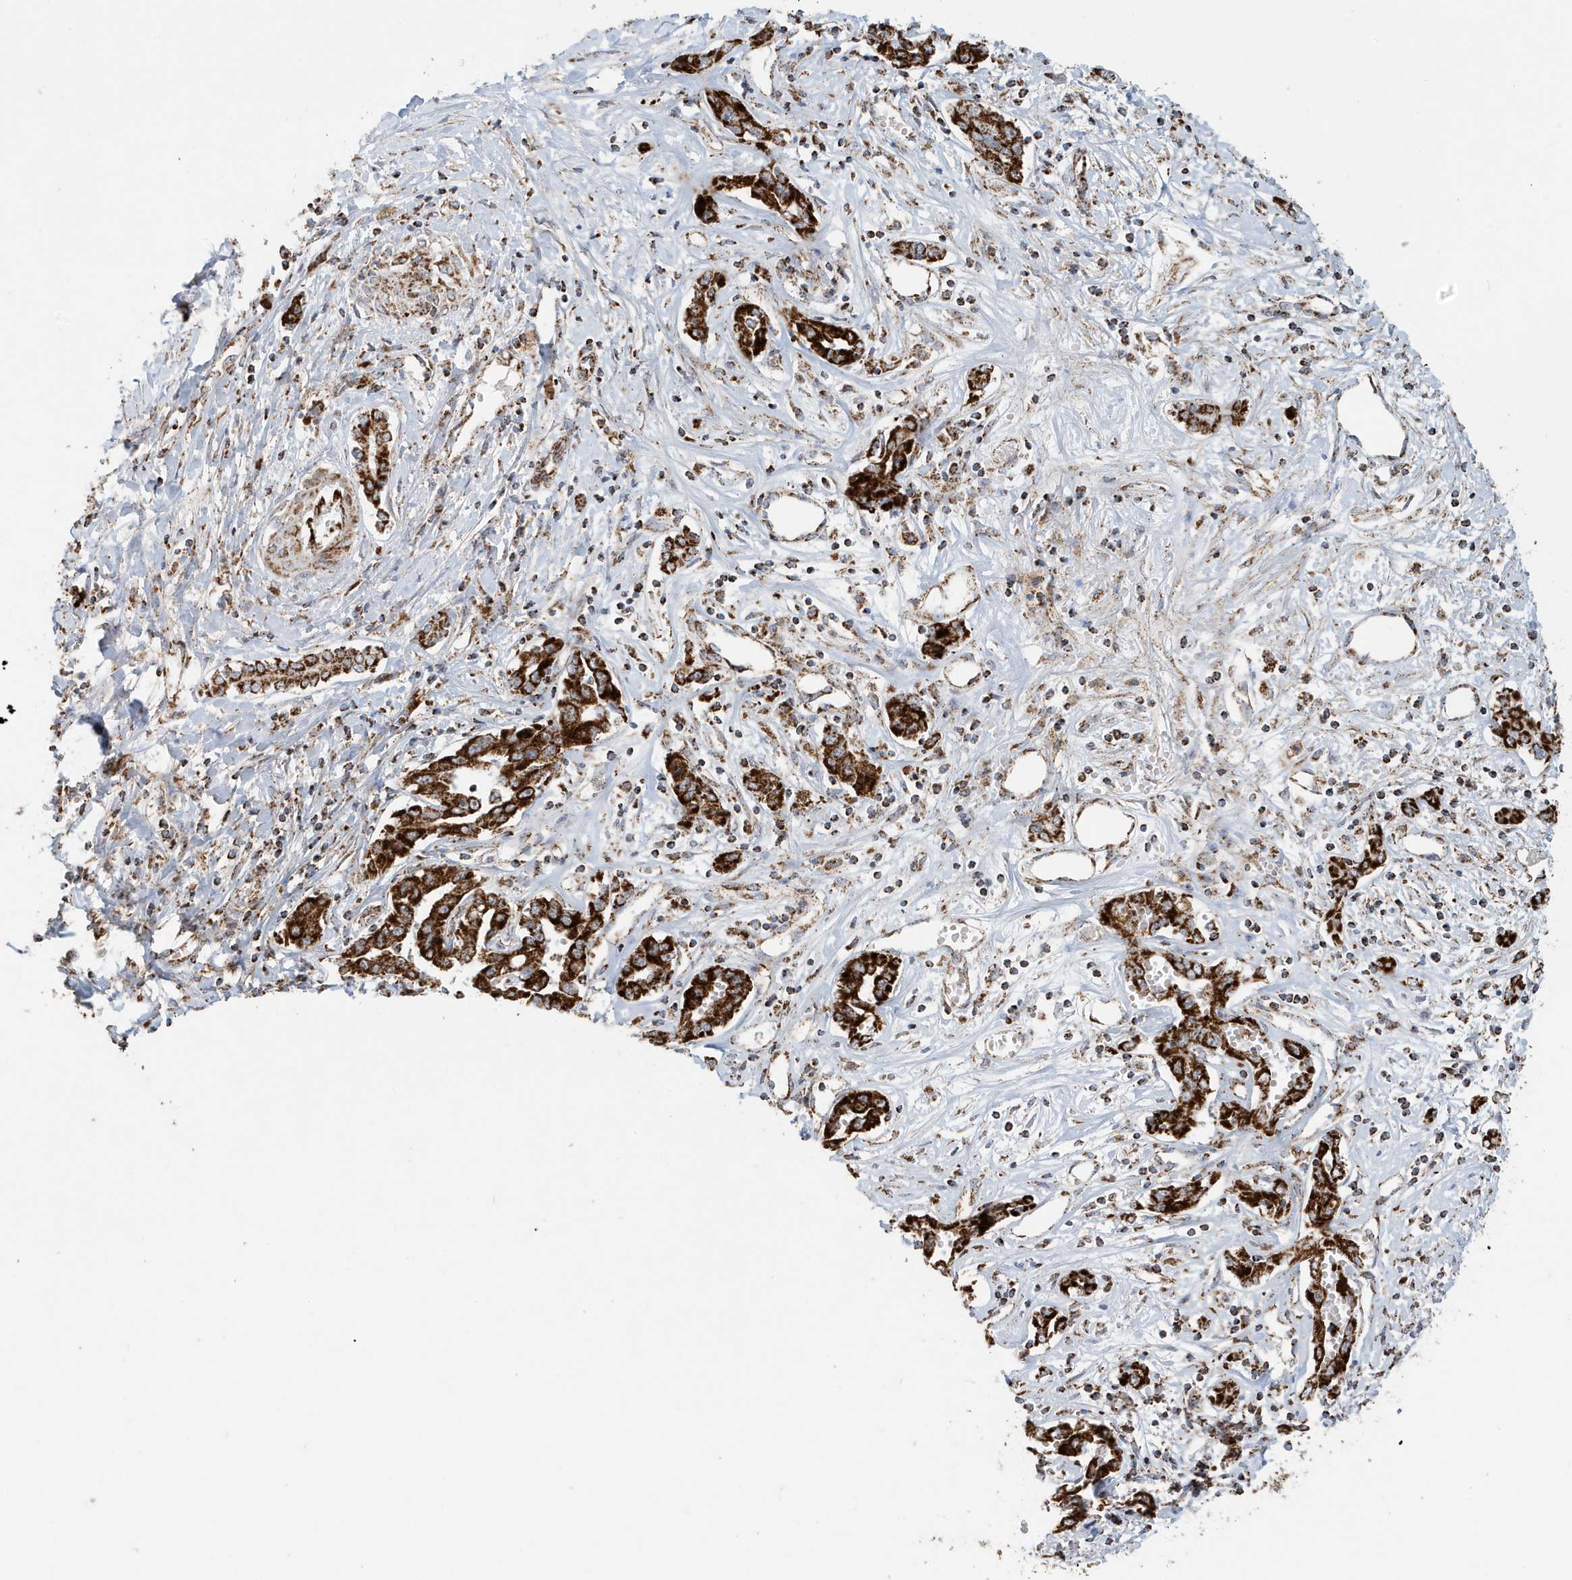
{"staining": {"intensity": "strong", "quantity": ">75%", "location": "cytoplasmic/membranous"}, "tissue": "liver cancer", "cell_type": "Tumor cells", "image_type": "cancer", "snomed": [{"axis": "morphology", "description": "Cholangiocarcinoma"}, {"axis": "topography", "description": "Liver"}], "caption": "Human cholangiocarcinoma (liver) stained with a brown dye reveals strong cytoplasmic/membranous positive expression in about >75% of tumor cells.", "gene": "MAN1A1", "patient": {"sex": "male", "age": 59}}